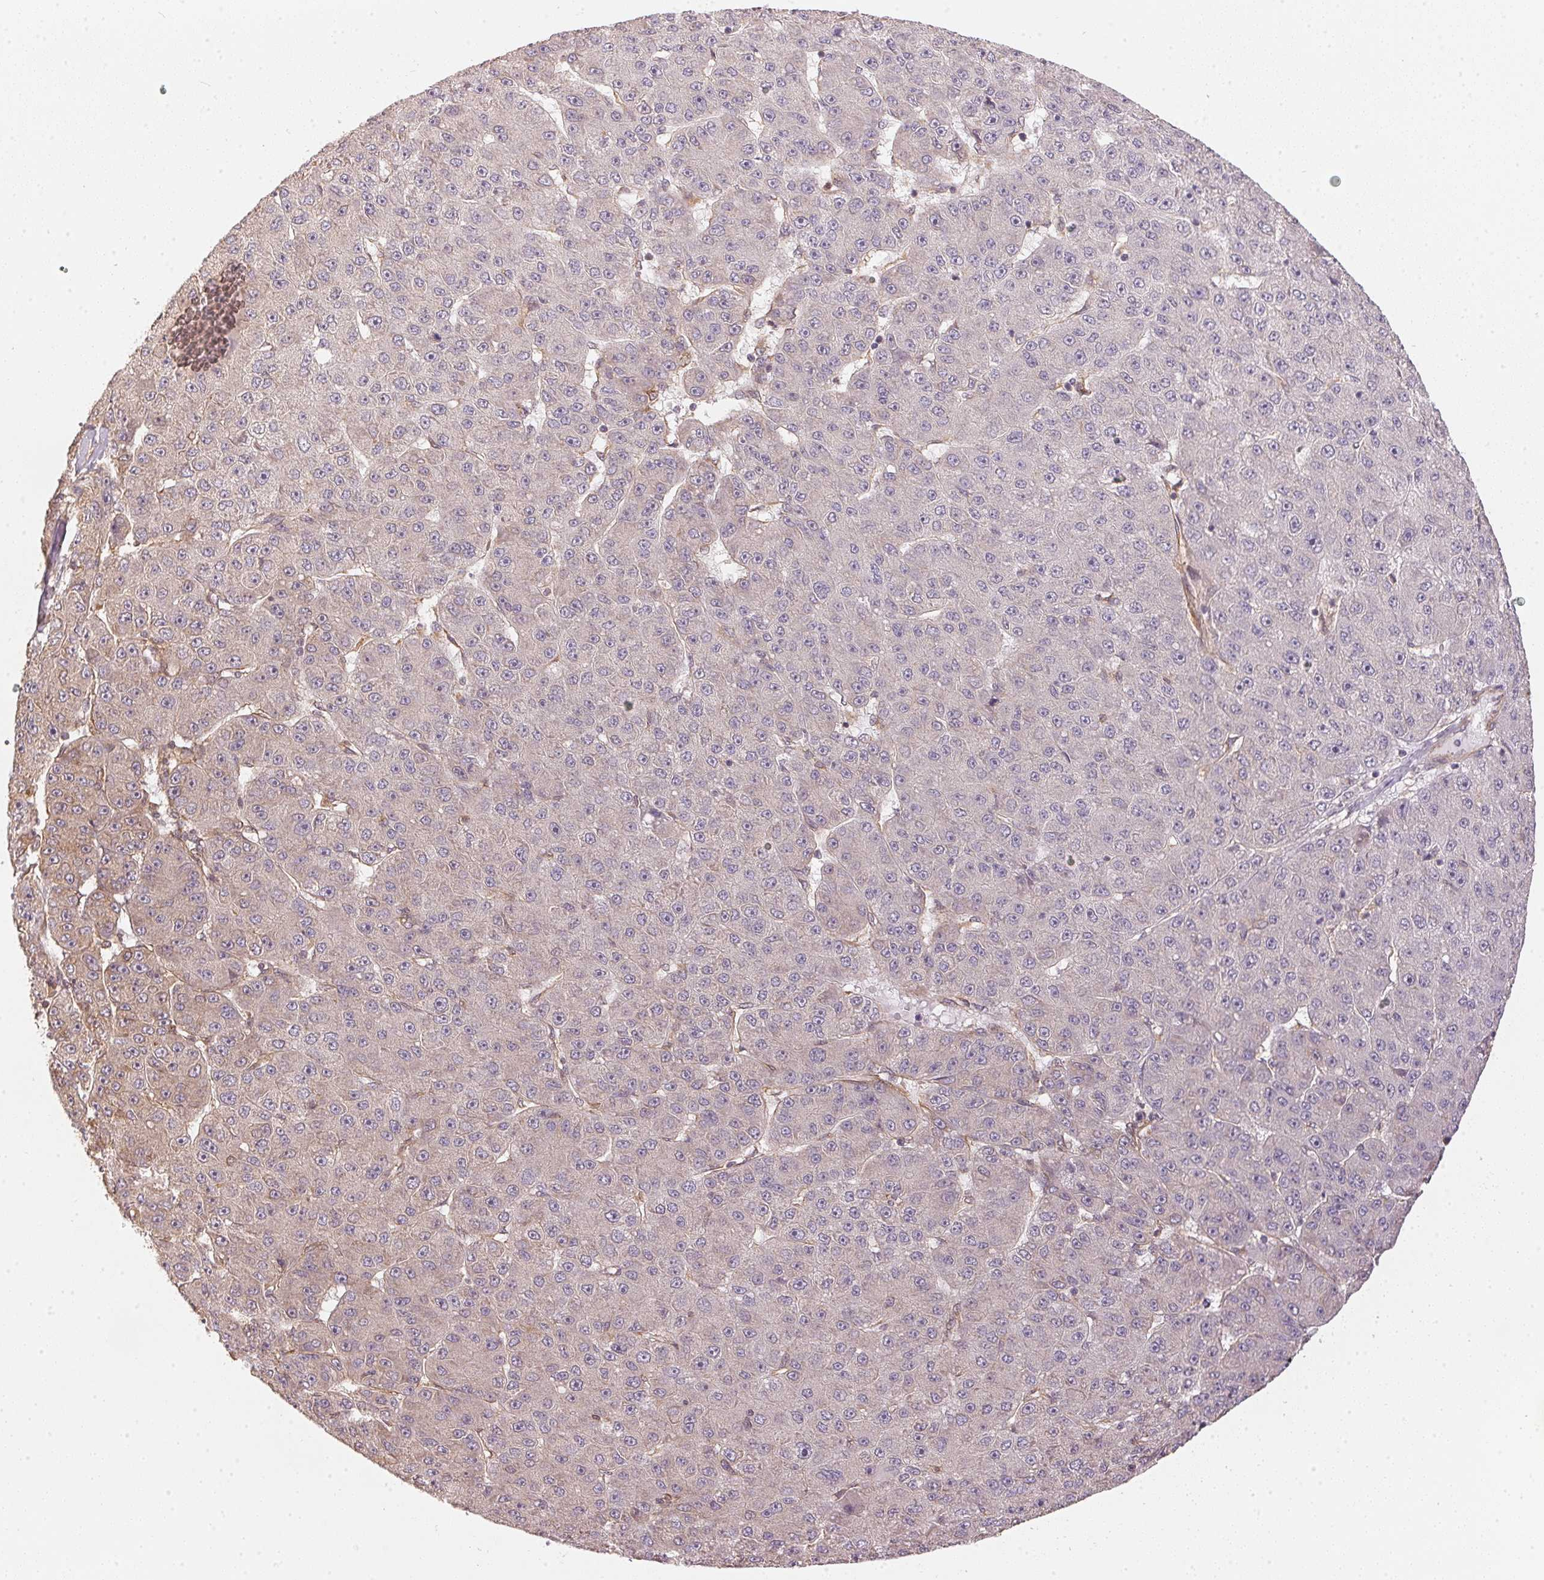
{"staining": {"intensity": "negative", "quantity": "none", "location": "none"}, "tissue": "liver cancer", "cell_type": "Tumor cells", "image_type": "cancer", "snomed": [{"axis": "morphology", "description": "Carcinoma, Hepatocellular, NOS"}, {"axis": "topography", "description": "Liver"}], "caption": "An immunohistochemistry photomicrograph of liver cancer is shown. There is no staining in tumor cells of liver cancer. (DAB (3,3'-diaminobenzidine) immunohistochemistry (IHC), high magnification).", "gene": "STRN4", "patient": {"sex": "male", "age": 67}}